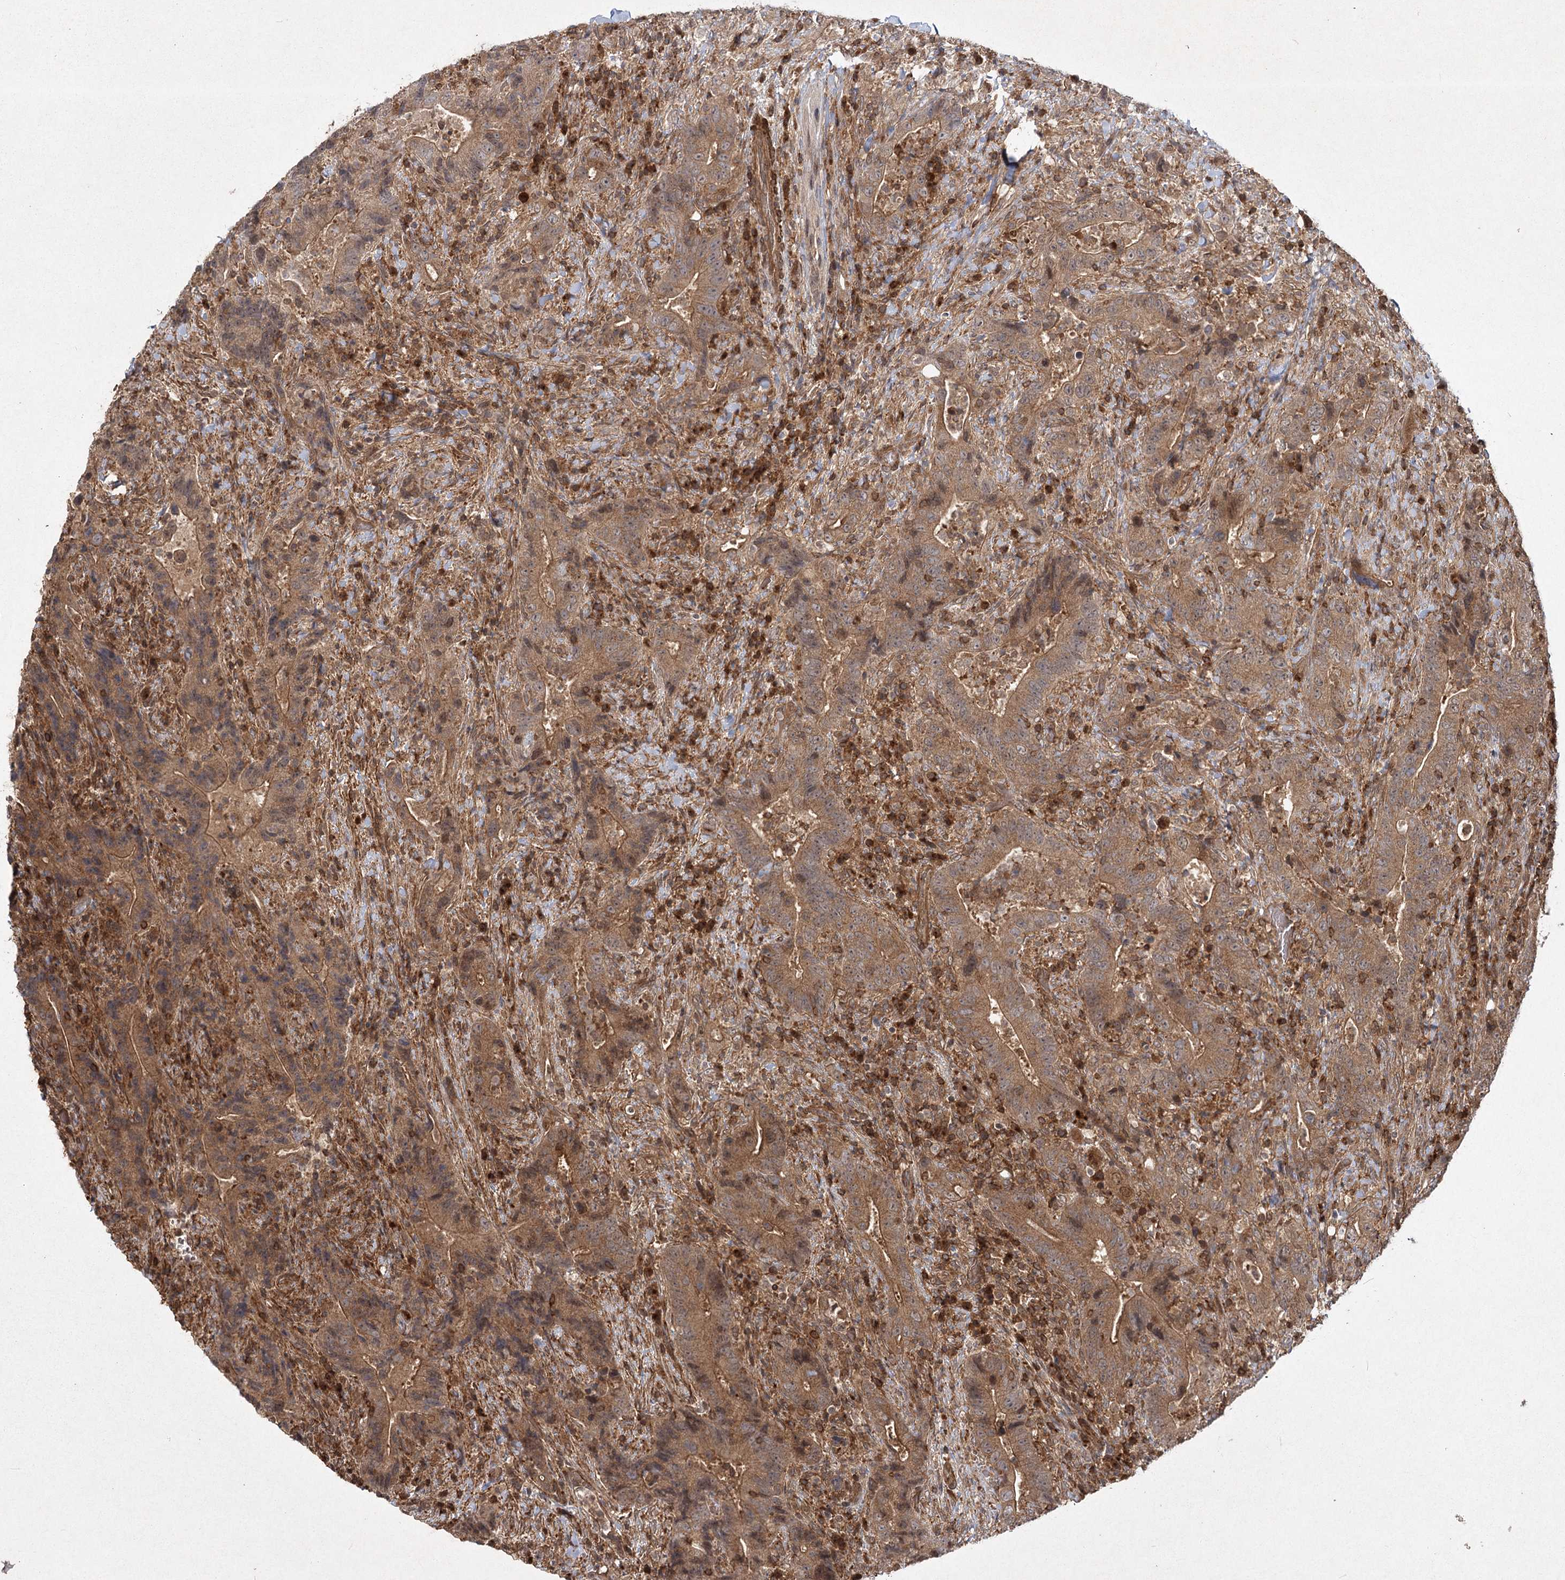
{"staining": {"intensity": "moderate", "quantity": ">75%", "location": "cytoplasmic/membranous"}, "tissue": "colorectal cancer", "cell_type": "Tumor cells", "image_type": "cancer", "snomed": [{"axis": "morphology", "description": "Adenocarcinoma, NOS"}, {"axis": "topography", "description": "Colon"}], "caption": "Immunohistochemistry (IHC) staining of adenocarcinoma (colorectal), which exhibits medium levels of moderate cytoplasmic/membranous expression in approximately >75% of tumor cells indicating moderate cytoplasmic/membranous protein expression. The staining was performed using DAB (brown) for protein detection and nuclei were counterstained in hematoxylin (blue).", "gene": "MDFIC", "patient": {"sex": "female", "age": 75}}